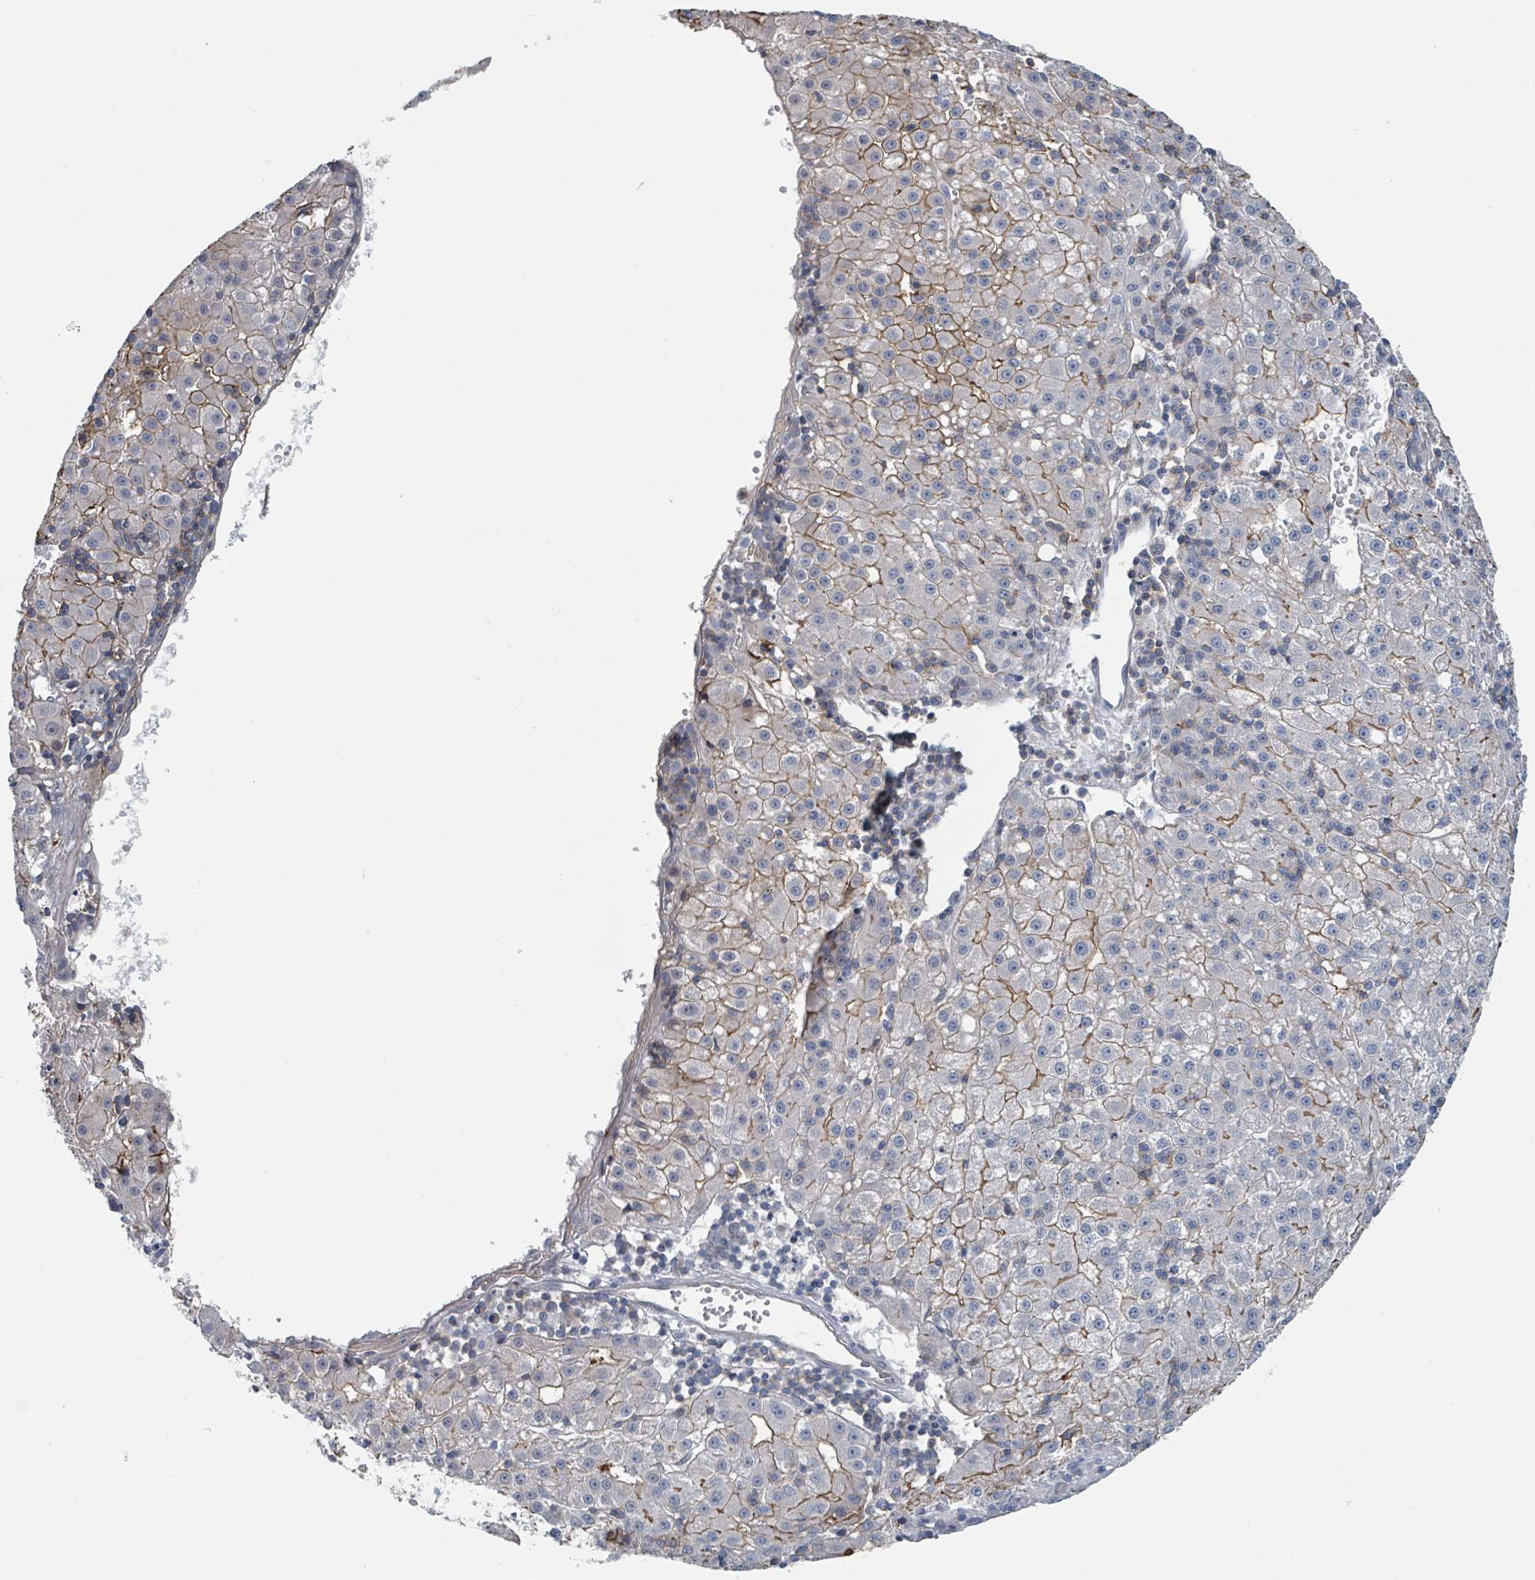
{"staining": {"intensity": "moderate", "quantity": "<25%", "location": "cytoplasmic/membranous"}, "tissue": "liver cancer", "cell_type": "Tumor cells", "image_type": "cancer", "snomed": [{"axis": "morphology", "description": "Carcinoma, Hepatocellular, NOS"}, {"axis": "topography", "description": "Liver"}], "caption": "This micrograph shows immunohistochemistry (IHC) staining of liver cancer, with low moderate cytoplasmic/membranous staining in about <25% of tumor cells.", "gene": "LRRC42", "patient": {"sex": "male", "age": 76}}